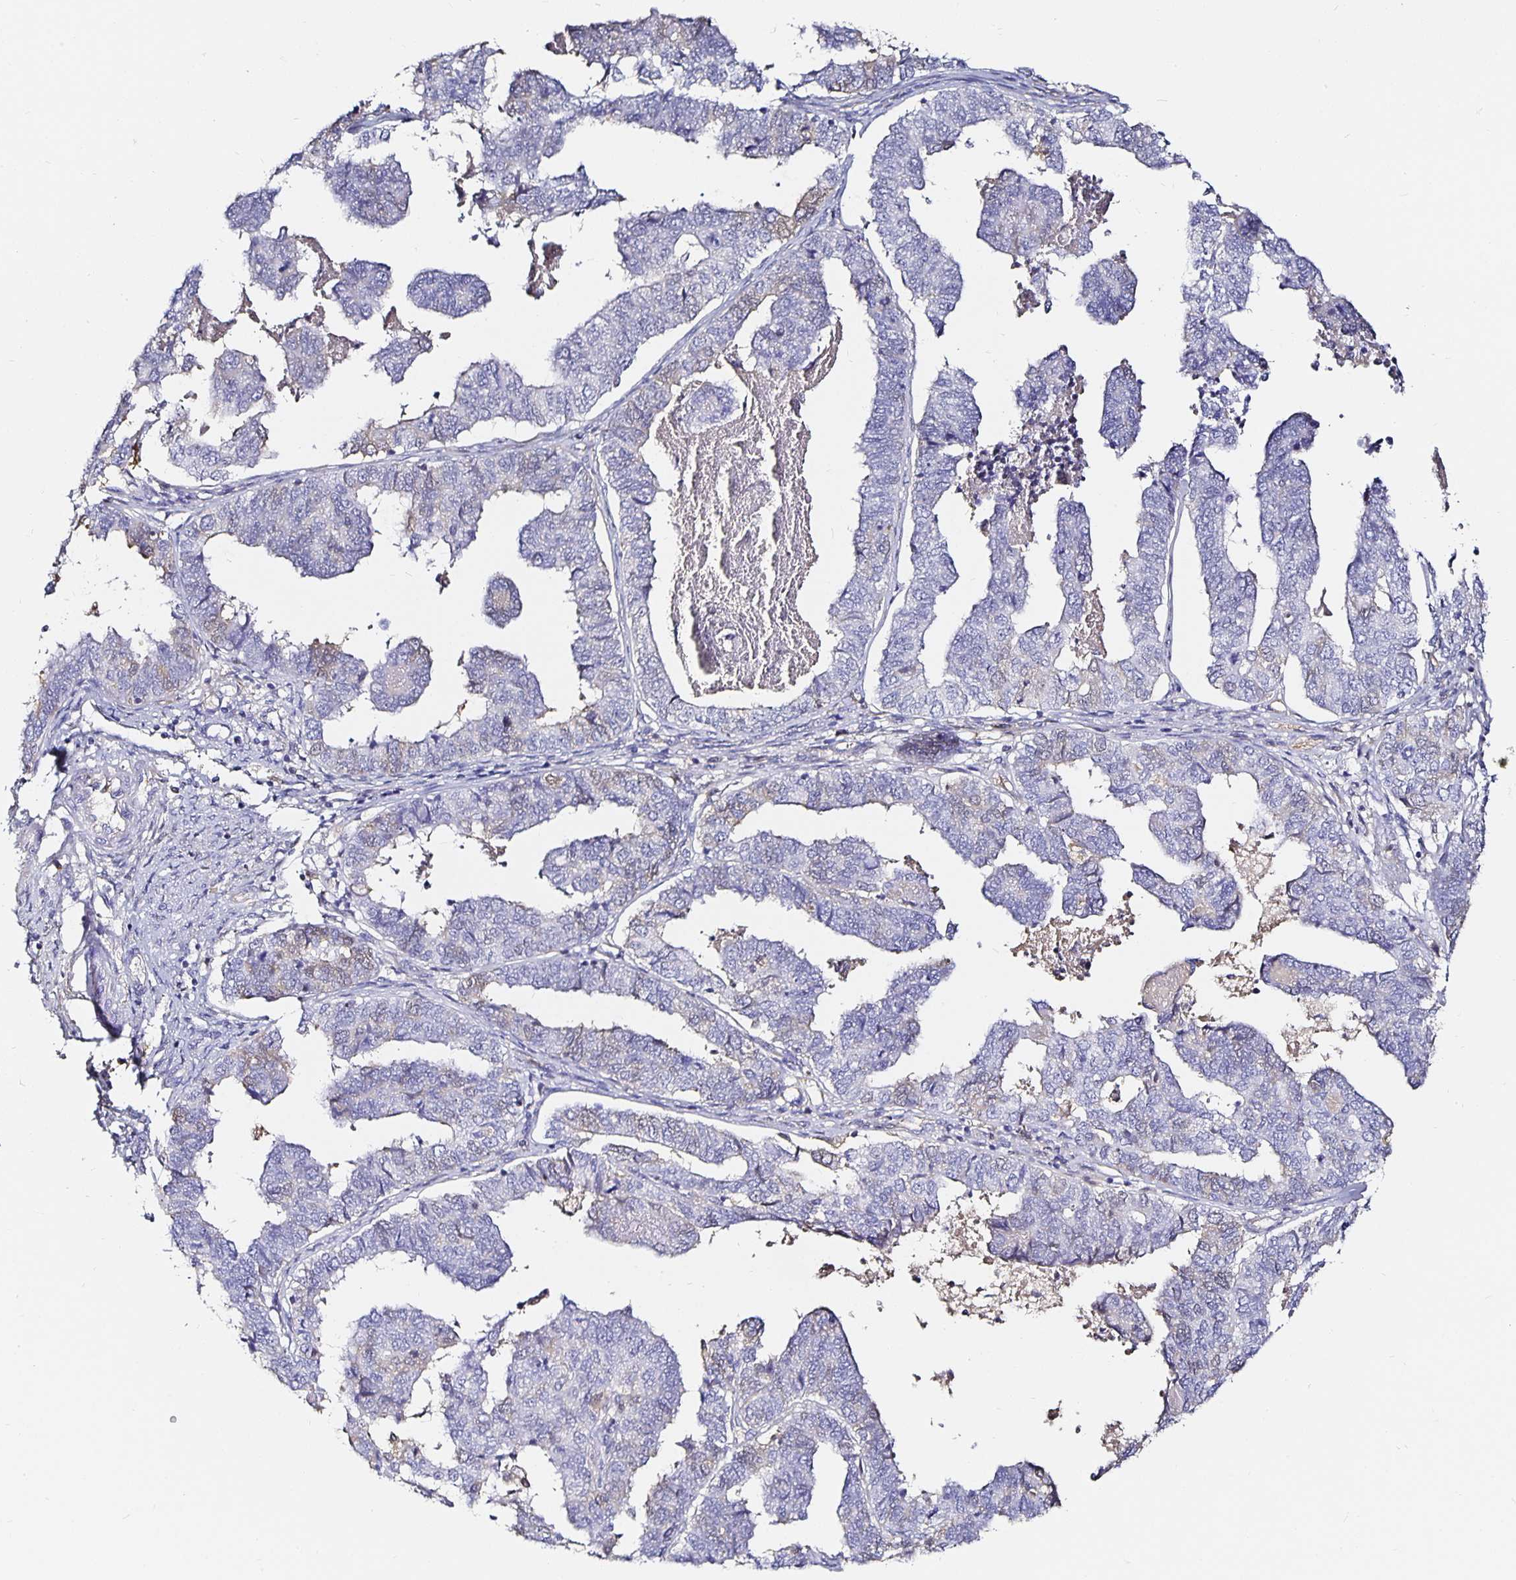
{"staining": {"intensity": "negative", "quantity": "none", "location": "none"}, "tissue": "endometrial cancer", "cell_type": "Tumor cells", "image_type": "cancer", "snomed": [{"axis": "morphology", "description": "Adenocarcinoma, NOS"}, {"axis": "topography", "description": "Endometrium"}], "caption": "High magnification brightfield microscopy of endometrial cancer stained with DAB (3,3'-diaminobenzidine) (brown) and counterstained with hematoxylin (blue): tumor cells show no significant expression. (DAB IHC, high magnification).", "gene": "TTR", "patient": {"sex": "female", "age": 73}}